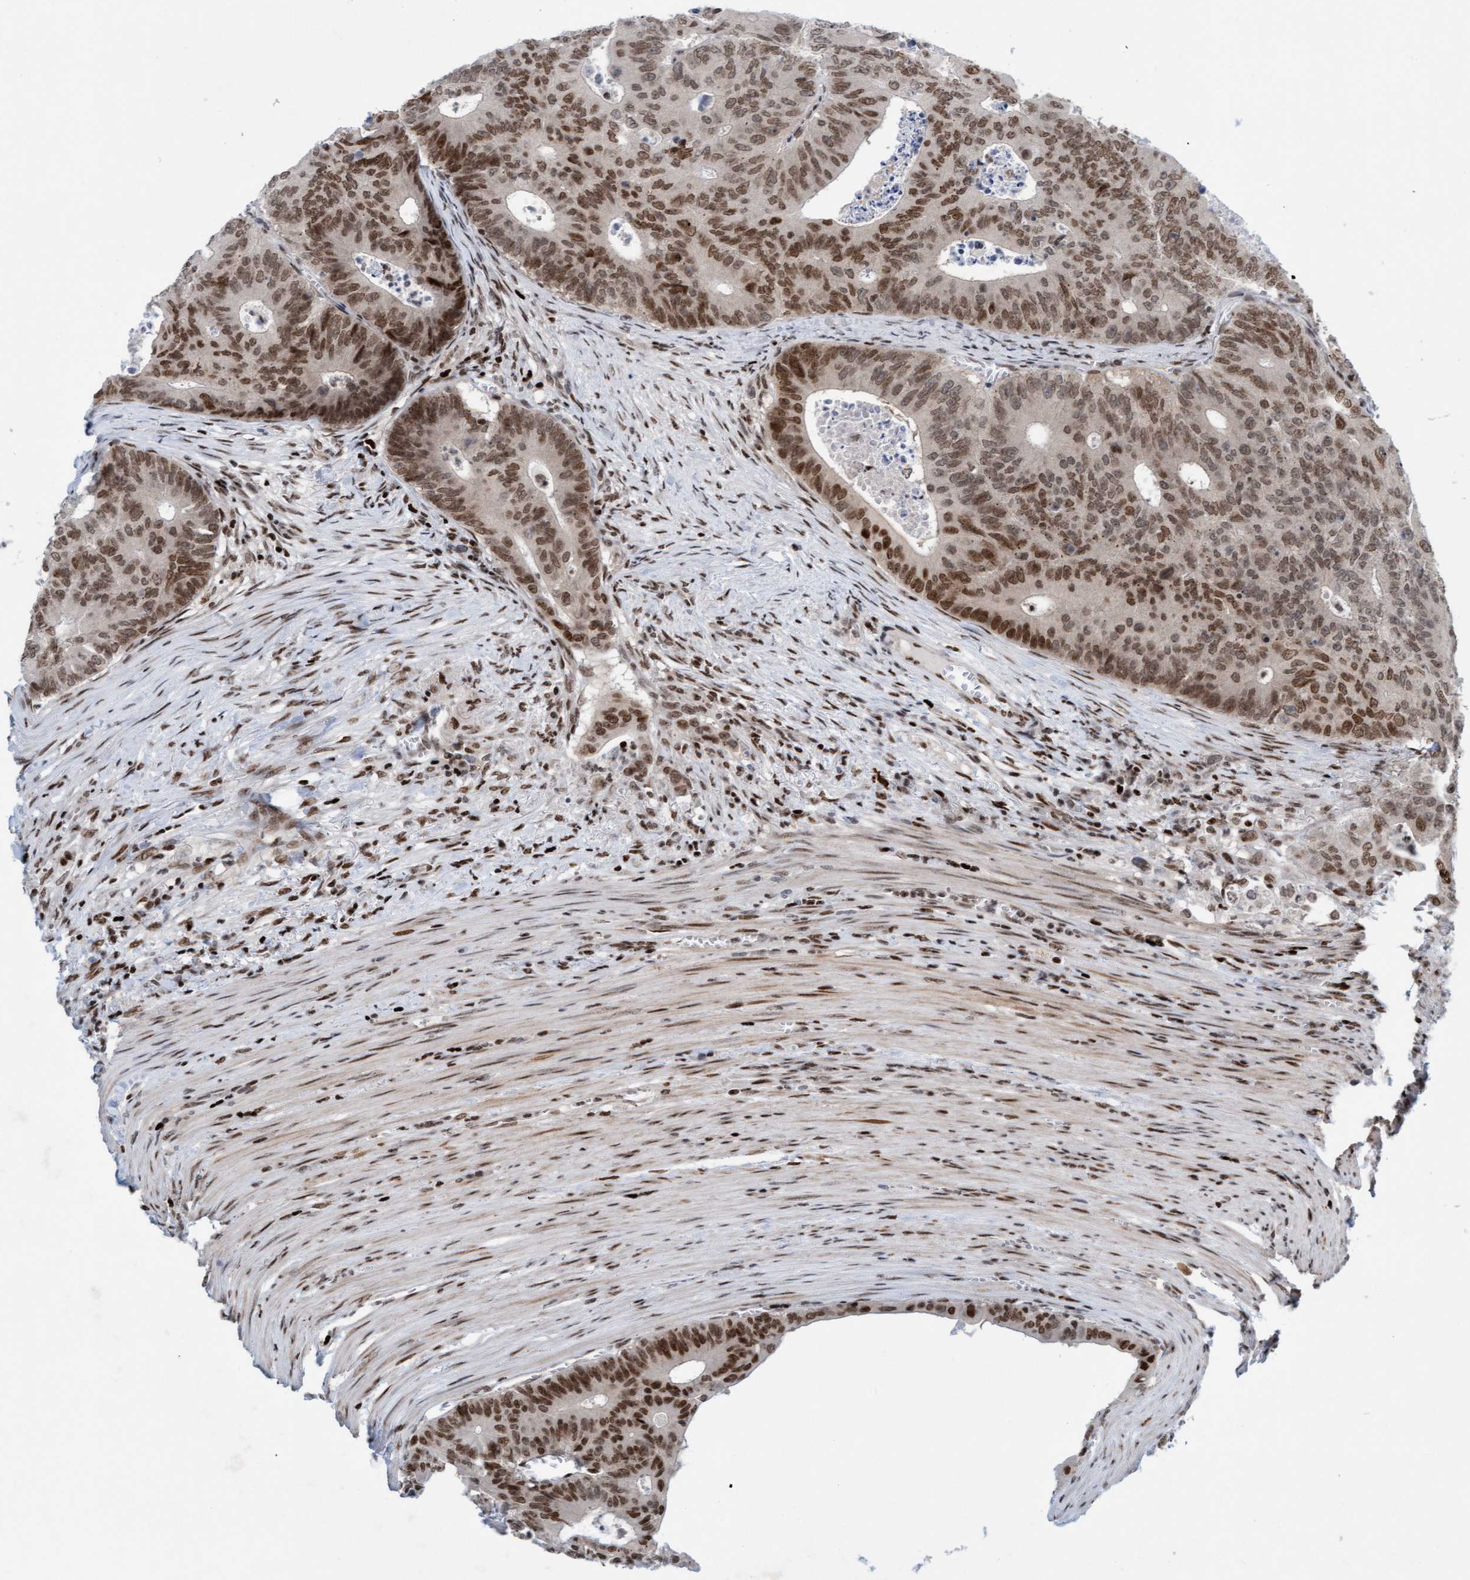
{"staining": {"intensity": "moderate", "quantity": ">75%", "location": "nuclear"}, "tissue": "colorectal cancer", "cell_type": "Tumor cells", "image_type": "cancer", "snomed": [{"axis": "morphology", "description": "Adenocarcinoma, NOS"}, {"axis": "topography", "description": "Colon"}], "caption": "Immunohistochemical staining of human colorectal adenocarcinoma exhibits medium levels of moderate nuclear protein expression in approximately >75% of tumor cells.", "gene": "GLRX2", "patient": {"sex": "male", "age": 87}}